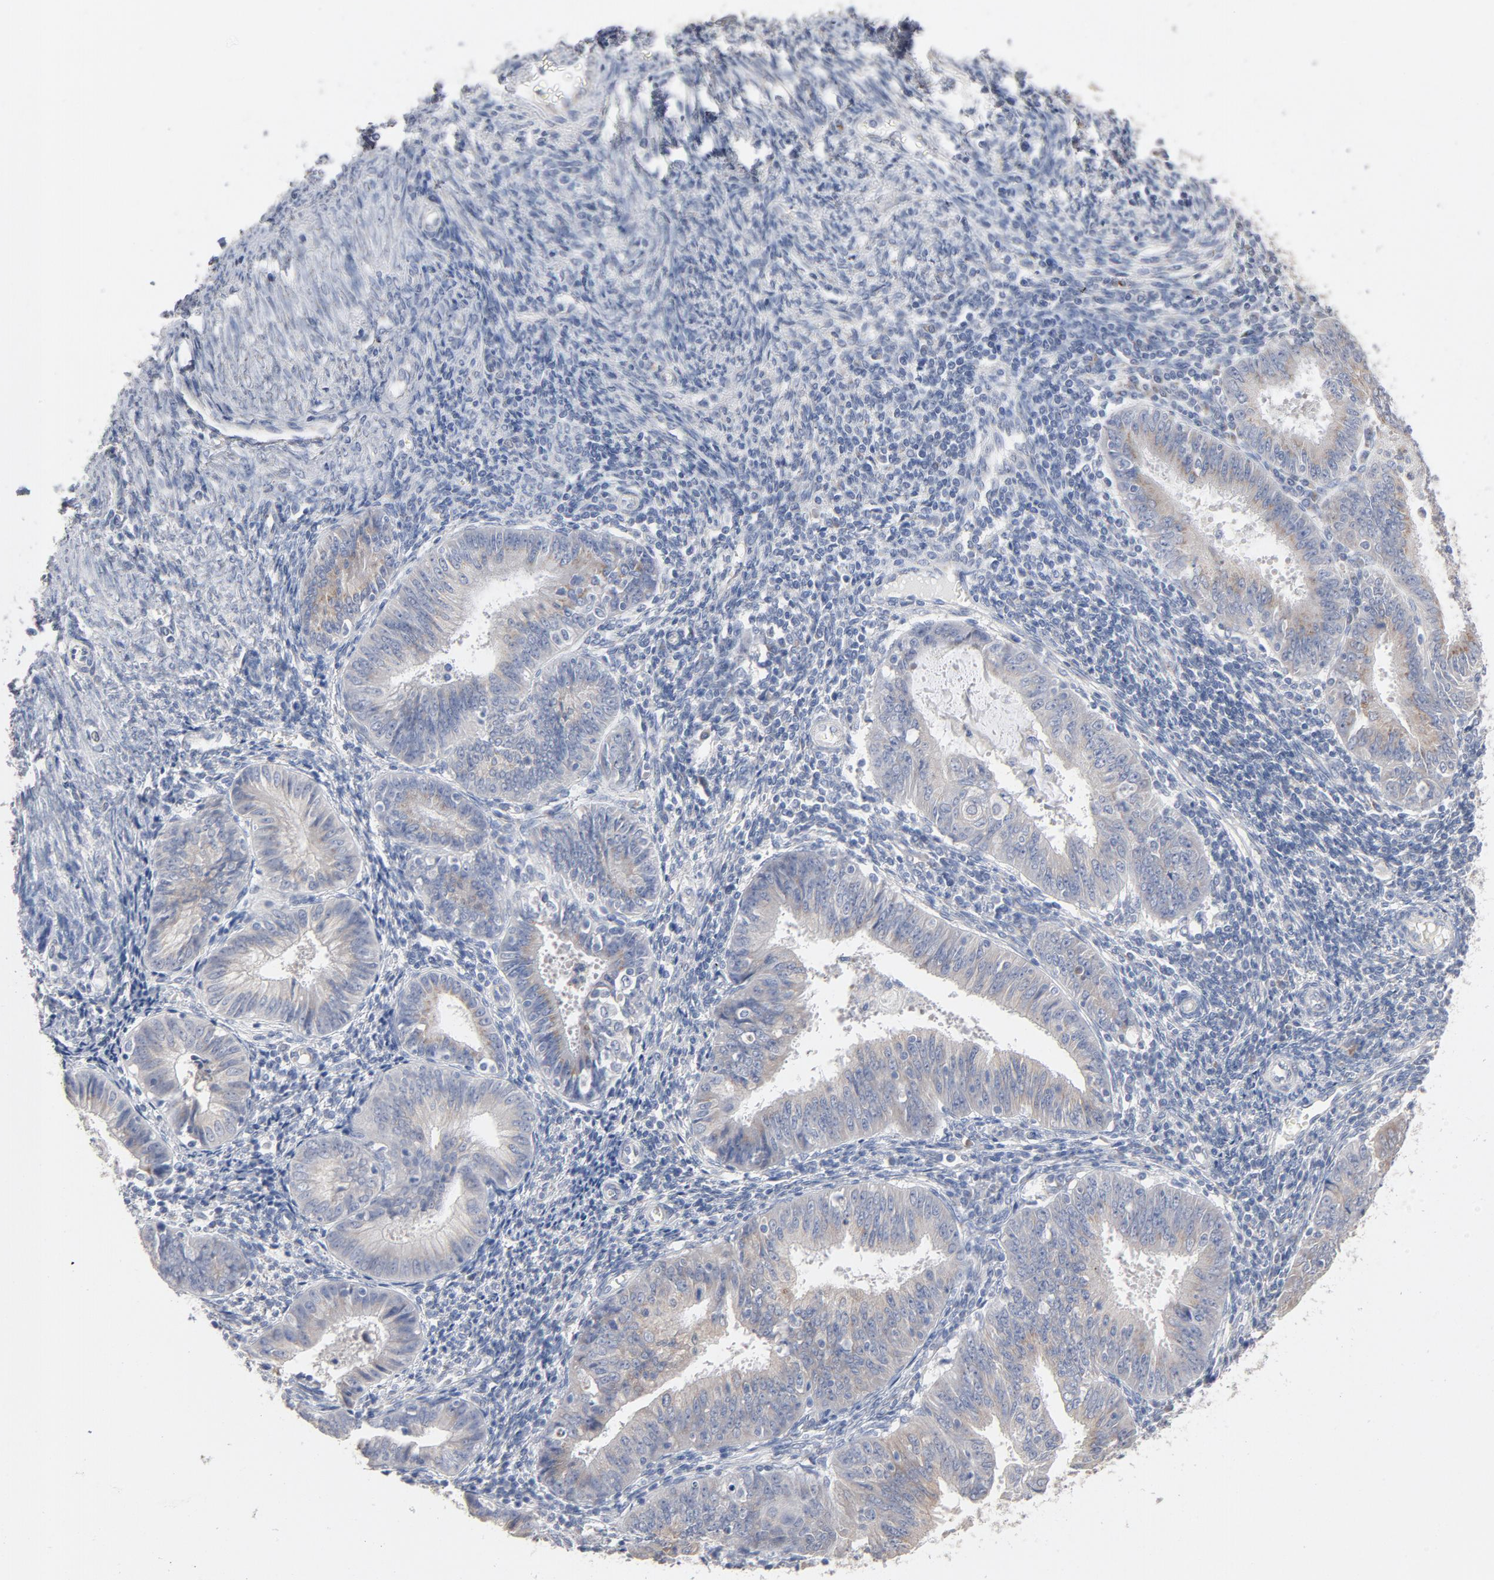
{"staining": {"intensity": "weak", "quantity": "<25%", "location": "cytoplasmic/membranous"}, "tissue": "endometrial cancer", "cell_type": "Tumor cells", "image_type": "cancer", "snomed": [{"axis": "morphology", "description": "Adenocarcinoma, NOS"}, {"axis": "topography", "description": "Endometrium"}], "caption": "Protein analysis of endometrial cancer demonstrates no significant staining in tumor cells. (DAB immunohistochemistry (IHC) visualized using brightfield microscopy, high magnification).", "gene": "AK7", "patient": {"sex": "female", "age": 42}}